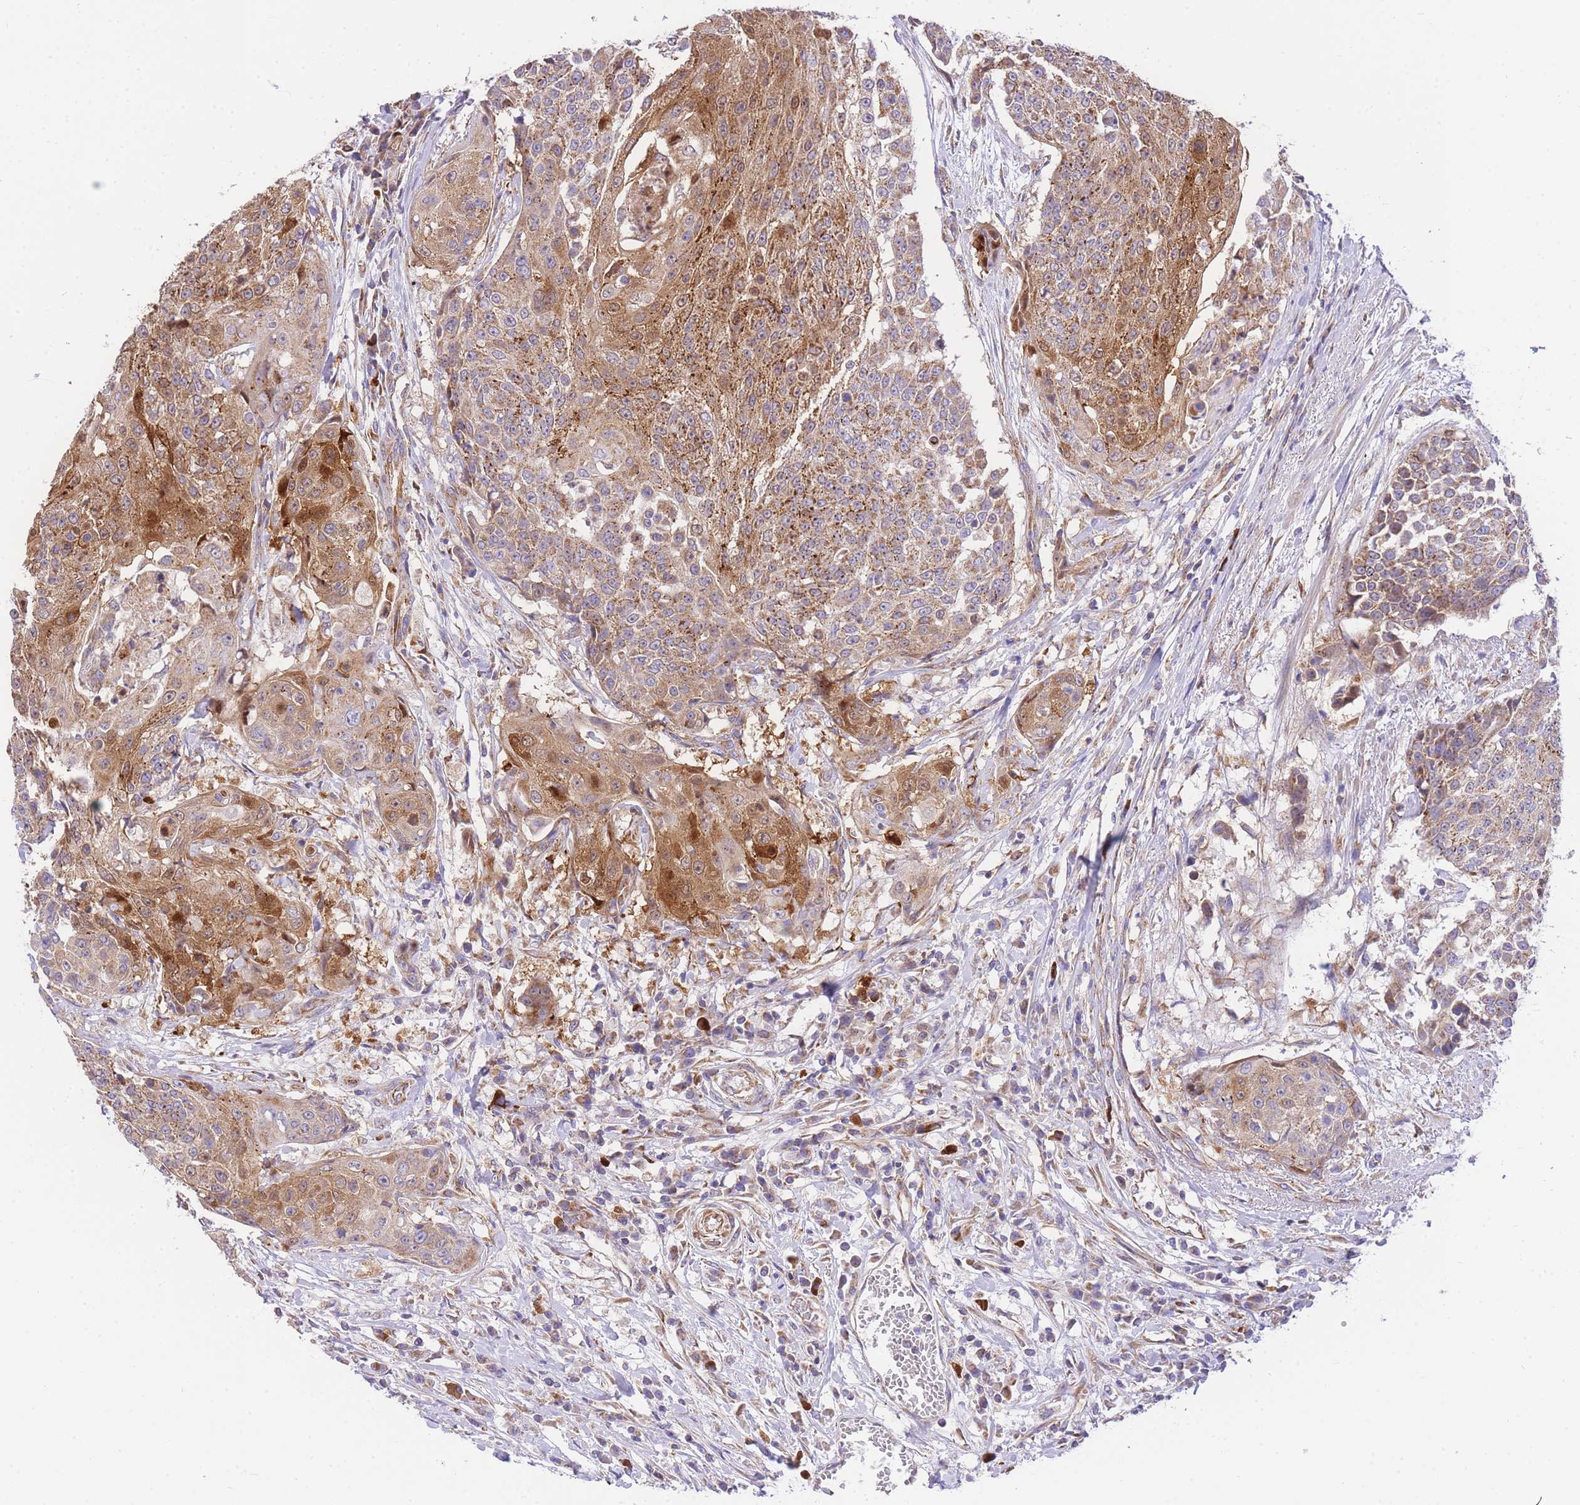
{"staining": {"intensity": "moderate", "quantity": ">75%", "location": "cytoplasmic/membranous"}, "tissue": "urothelial cancer", "cell_type": "Tumor cells", "image_type": "cancer", "snomed": [{"axis": "morphology", "description": "Urothelial carcinoma, High grade"}, {"axis": "topography", "description": "Urinary bladder"}], "caption": "Protein expression analysis of high-grade urothelial carcinoma demonstrates moderate cytoplasmic/membranous expression in about >75% of tumor cells.", "gene": "MTRES1", "patient": {"sex": "female", "age": 63}}